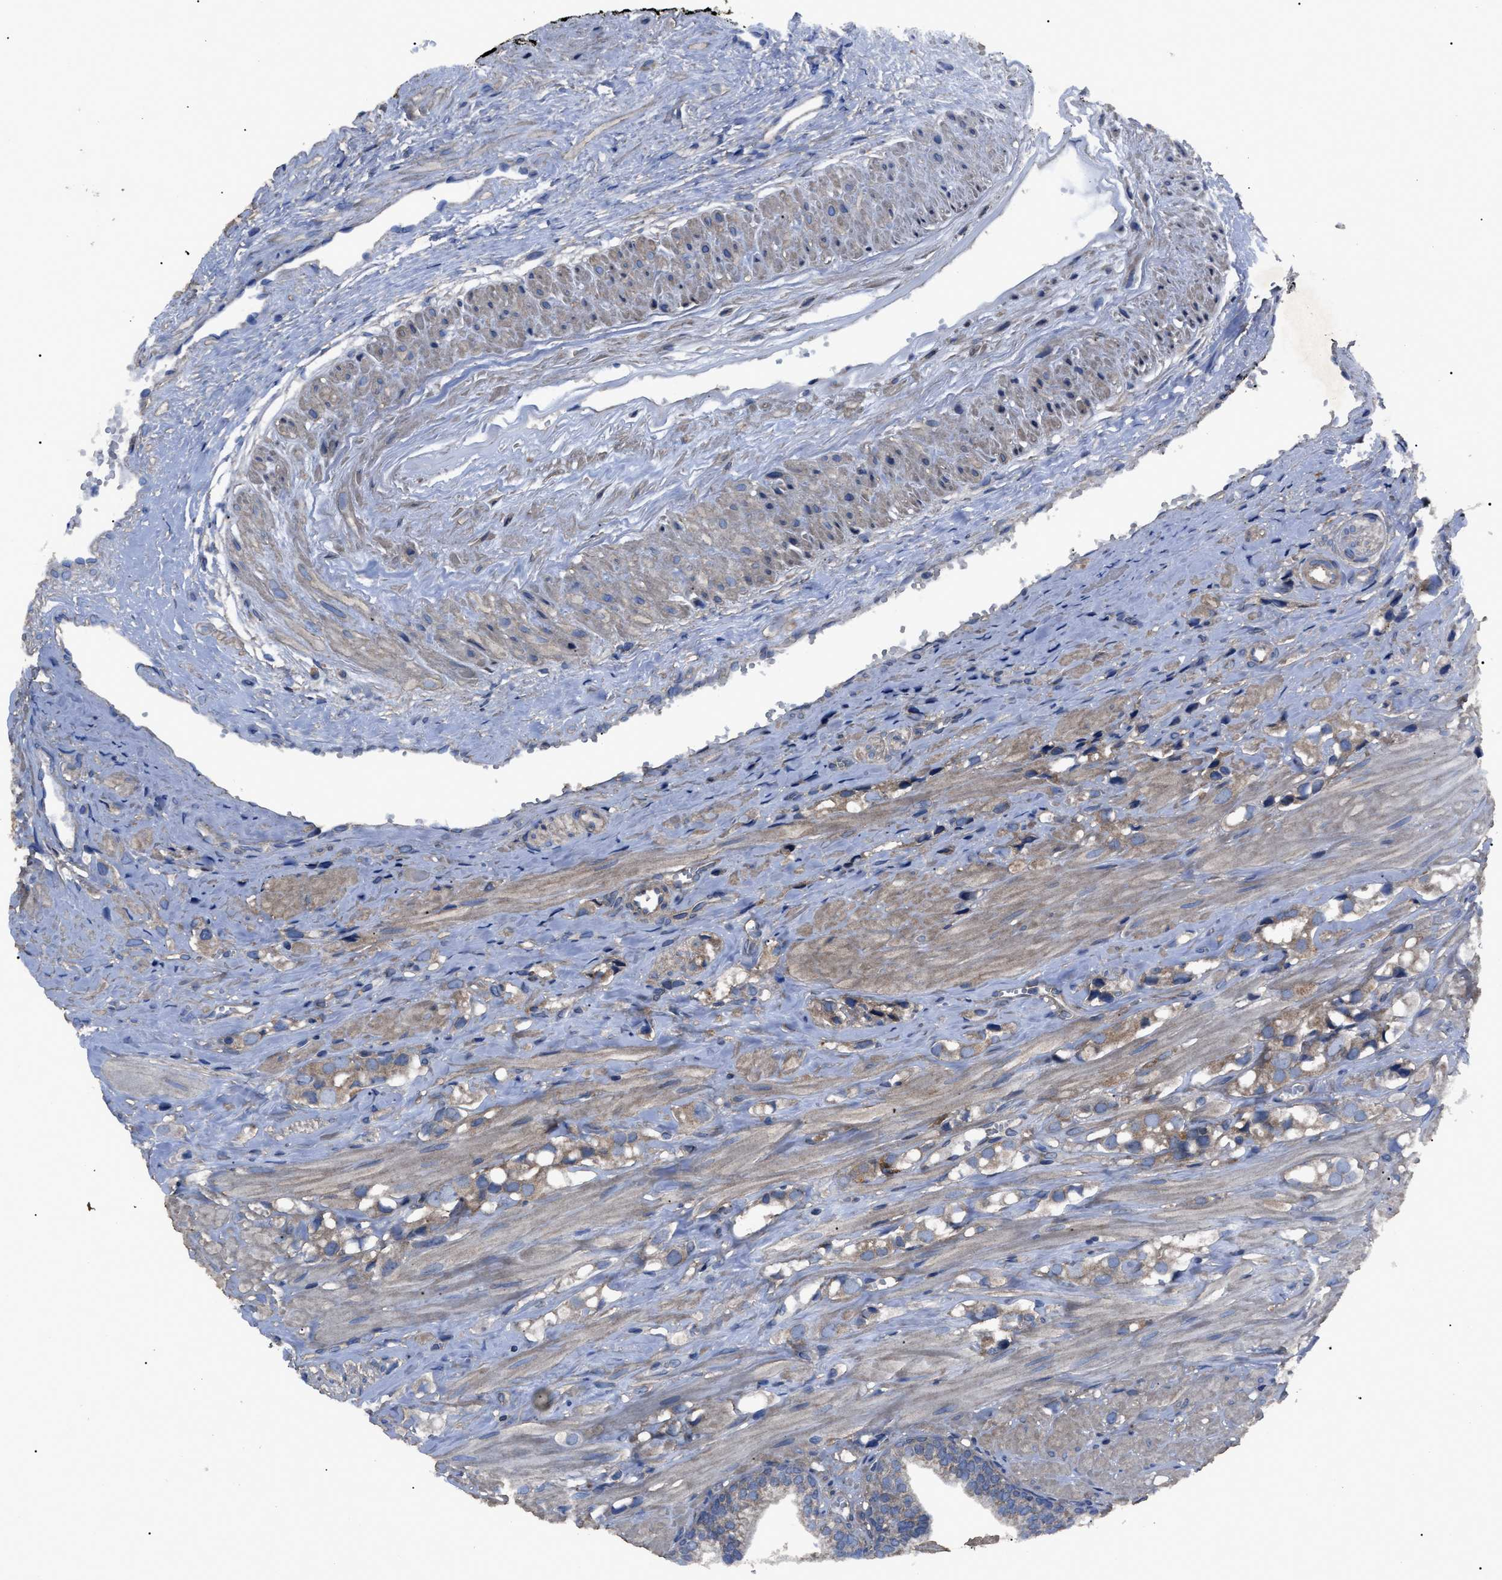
{"staining": {"intensity": "weak", "quantity": "25%-75%", "location": "cytoplasmic/membranous"}, "tissue": "prostate cancer", "cell_type": "Tumor cells", "image_type": "cancer", "snomed": [{"axis": "morphology", "description": "Adenocarcinoma, High grade"}, {"axis": "topography", "description": "Prostate"}], "caption": "Immunohistochemistry of human adenocarcinoma (high-grade) (prostate) exhibits low levels of weak cytoplasmic/membranous expression in approximately 25%-75% of tumor cells. Ihc stains the protein in brown and the nuclei are stained blue.", "gene": "RNF216", "patient": {"sex": "male", "age": 52}}